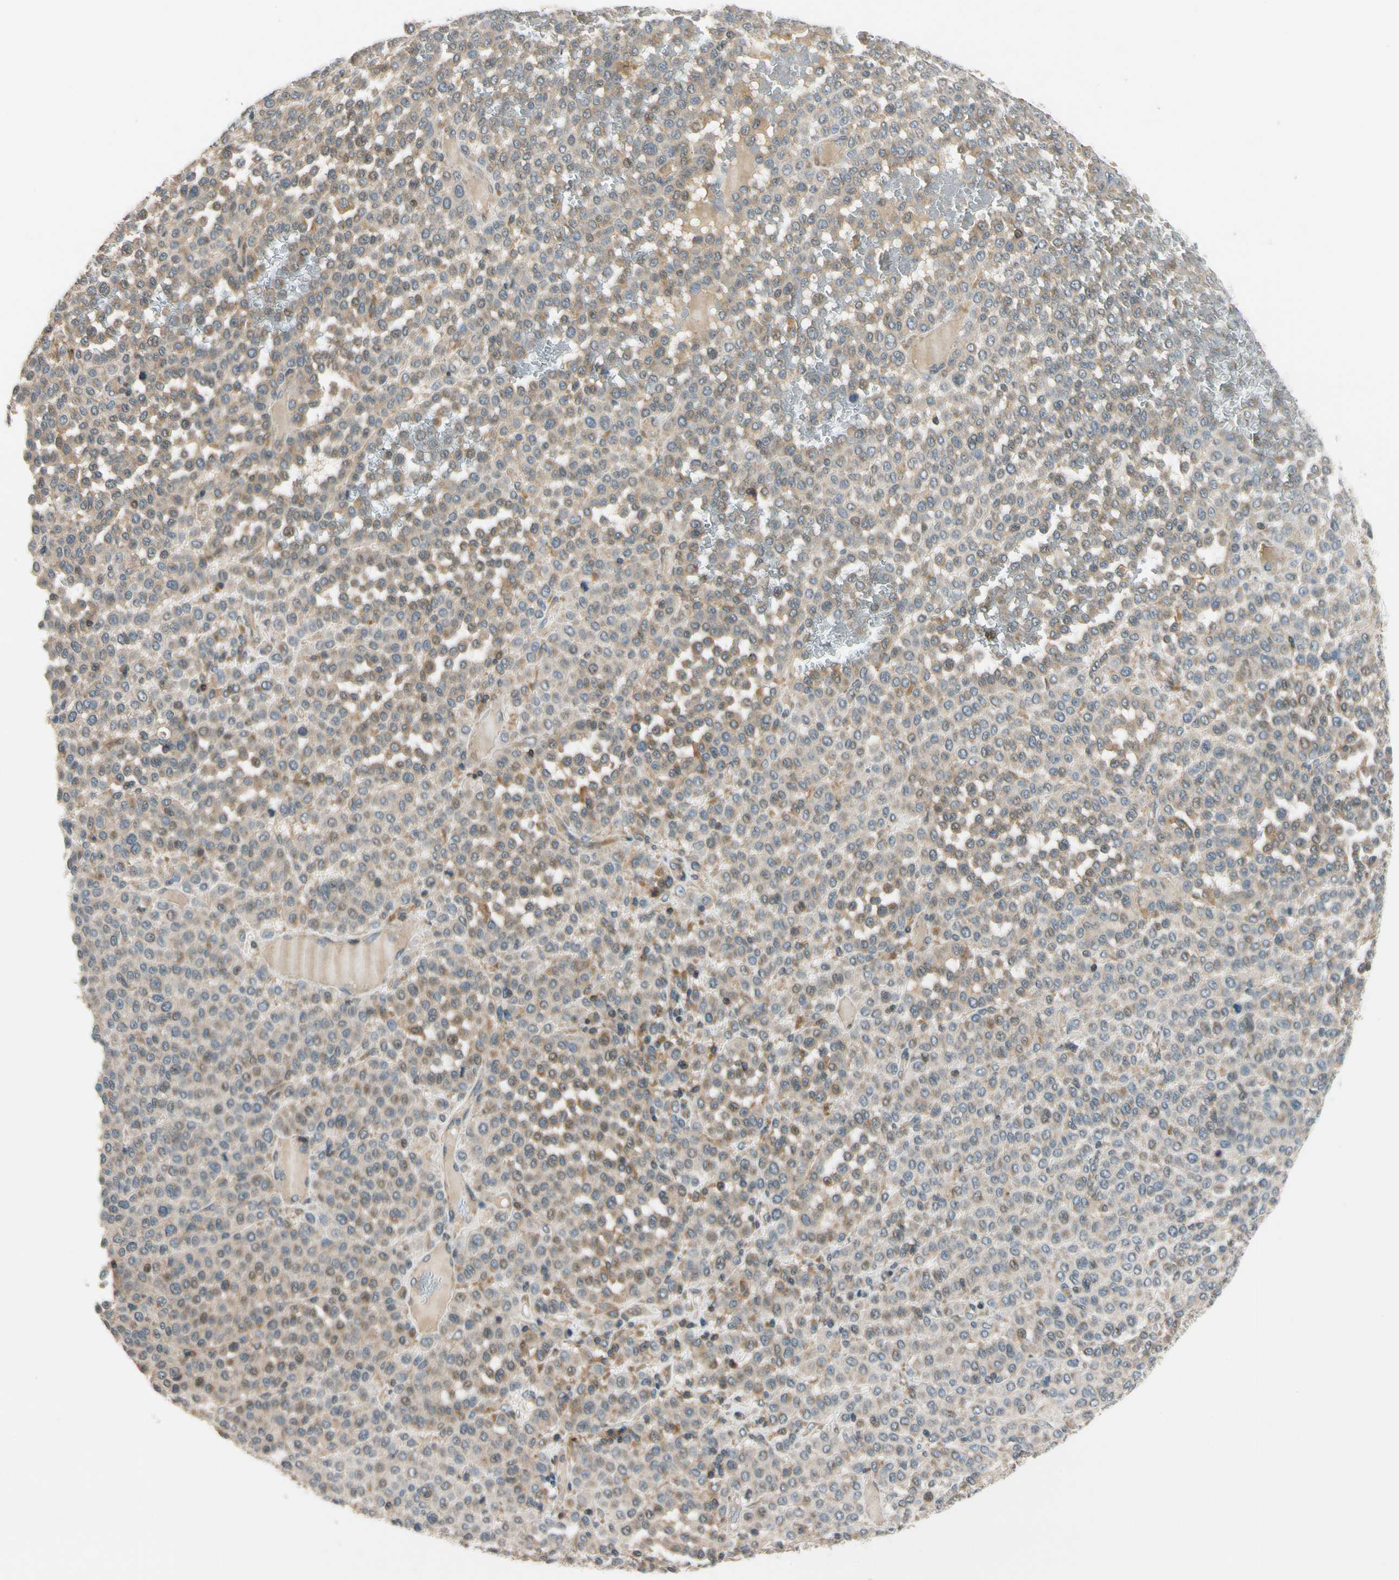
{"staining": {"intensity": "weak", "quantity": "25%-75%", "location": "cytoplasmic/membranous"}, "tissue": "melanoma", "cell_type": "Tumor cells", "image_type": "cancer", "snomed": [{"axis": "morphology", "description": "Malignant melanoma, Metastatic site"}, {"axis": "topography", "description": "Pancreas"}], "caption": "High-magnification brightfield microscopy of melanoma stained with DAB (brown) and counterstained with hematoxylin (blue). tumor cells exhibit weak cytoplasmic/membranous expression is seen in about25%-75% of cells.", "gene": "MST1R", "patient": {"sex": "female", "age": 30}}